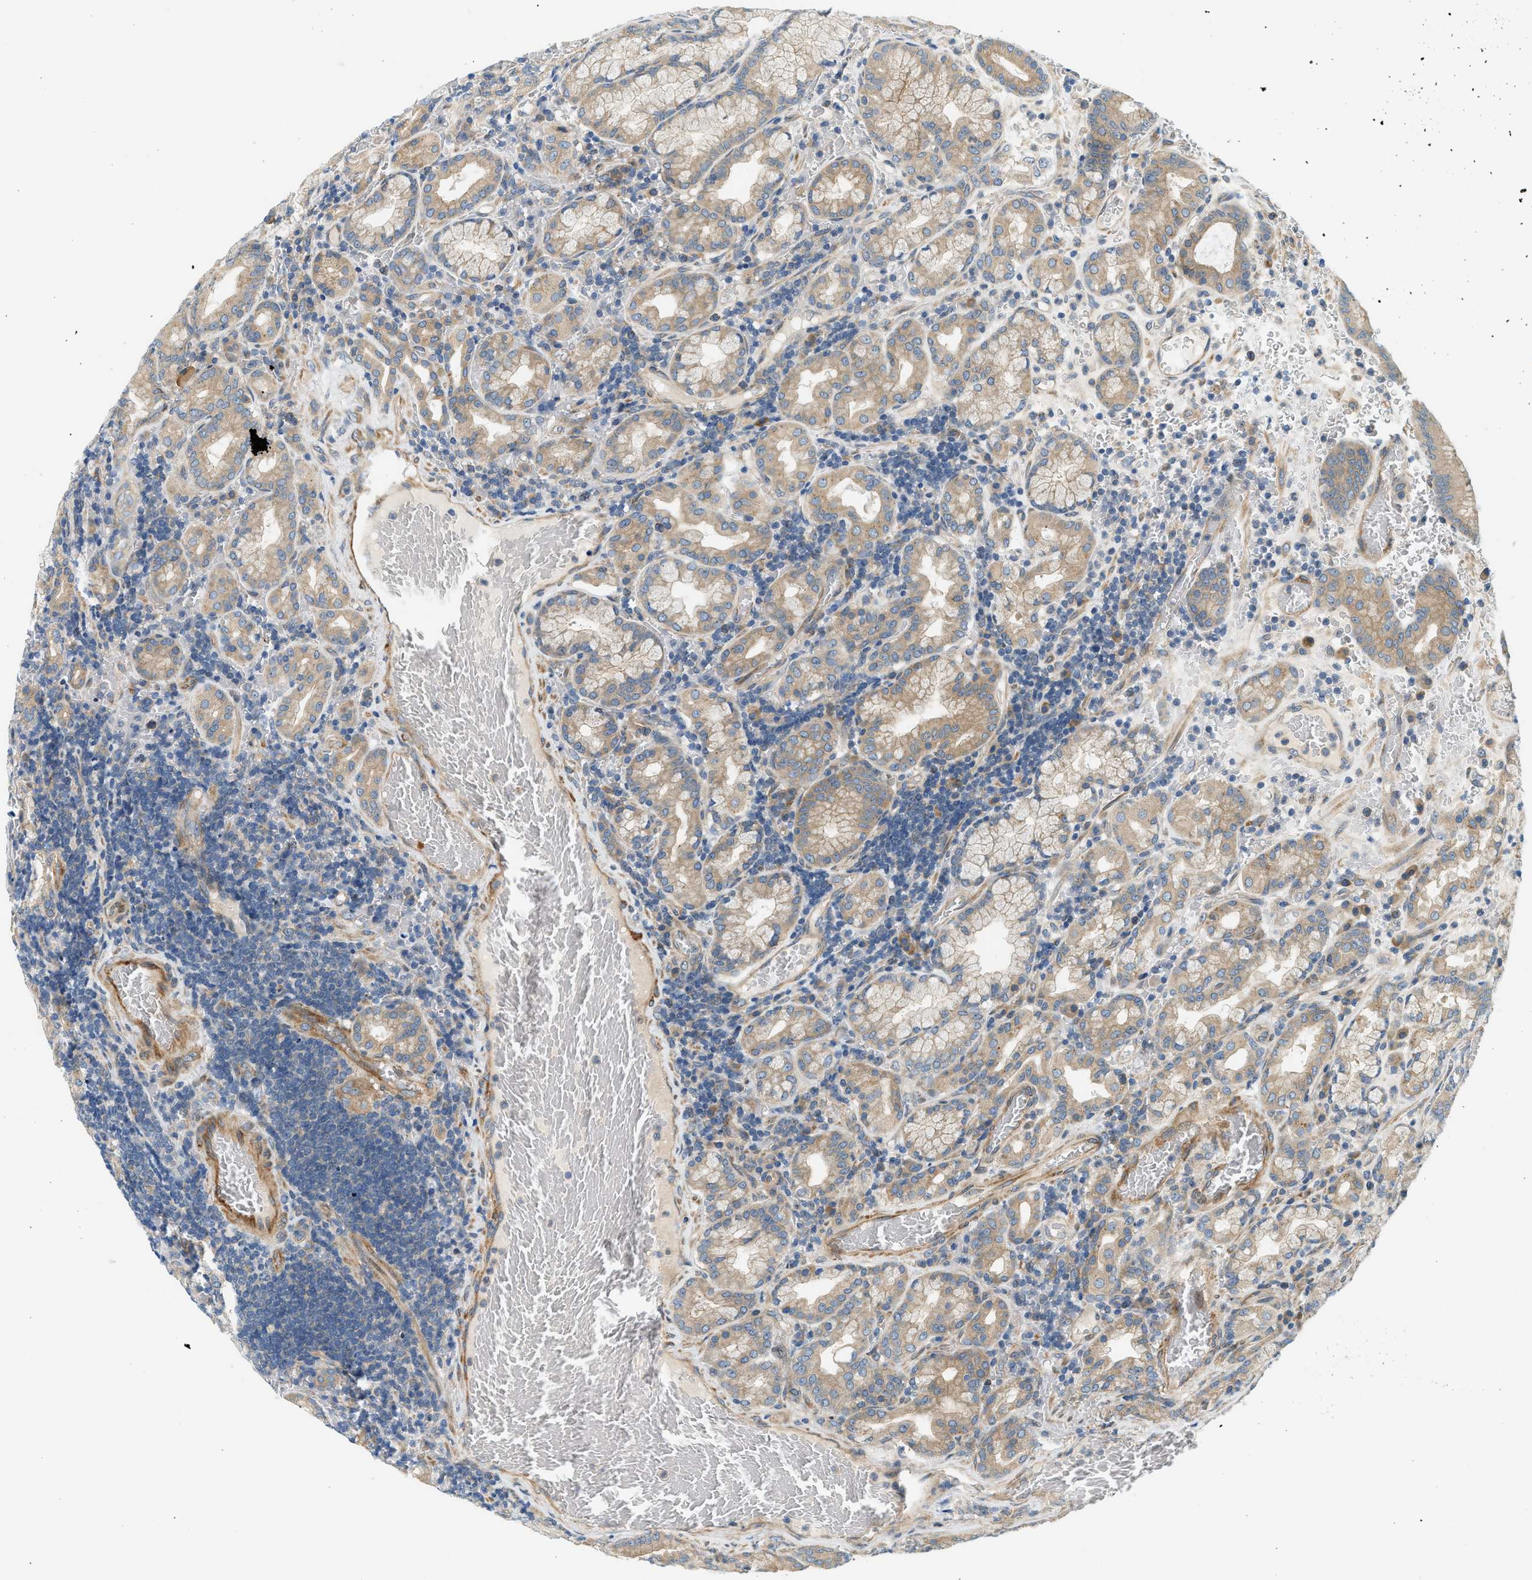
{"staining": {"intensity": "moderate", "quantity": ">75%", "location": "cytoplasmic/membranous"}, "tissue": "stomach", "cell_type": "Glandular cells", "image_type": "normal", "snomed": [{"axis": "morphology", "description": "Normal tissue, NOS"}, {"axis": "morphology", "description": "Carcinoid, malignant, NOS"}, {"axis": "topography", "description": "Stomach, upper"}], "caption": "Stomach stained for a protein (brown) shows moderate cytoplasmic/membranous positive staining in about >75% of glandular cells.", "gene": "KDELR2", "patient": {"sex": "male", "age": 39}}